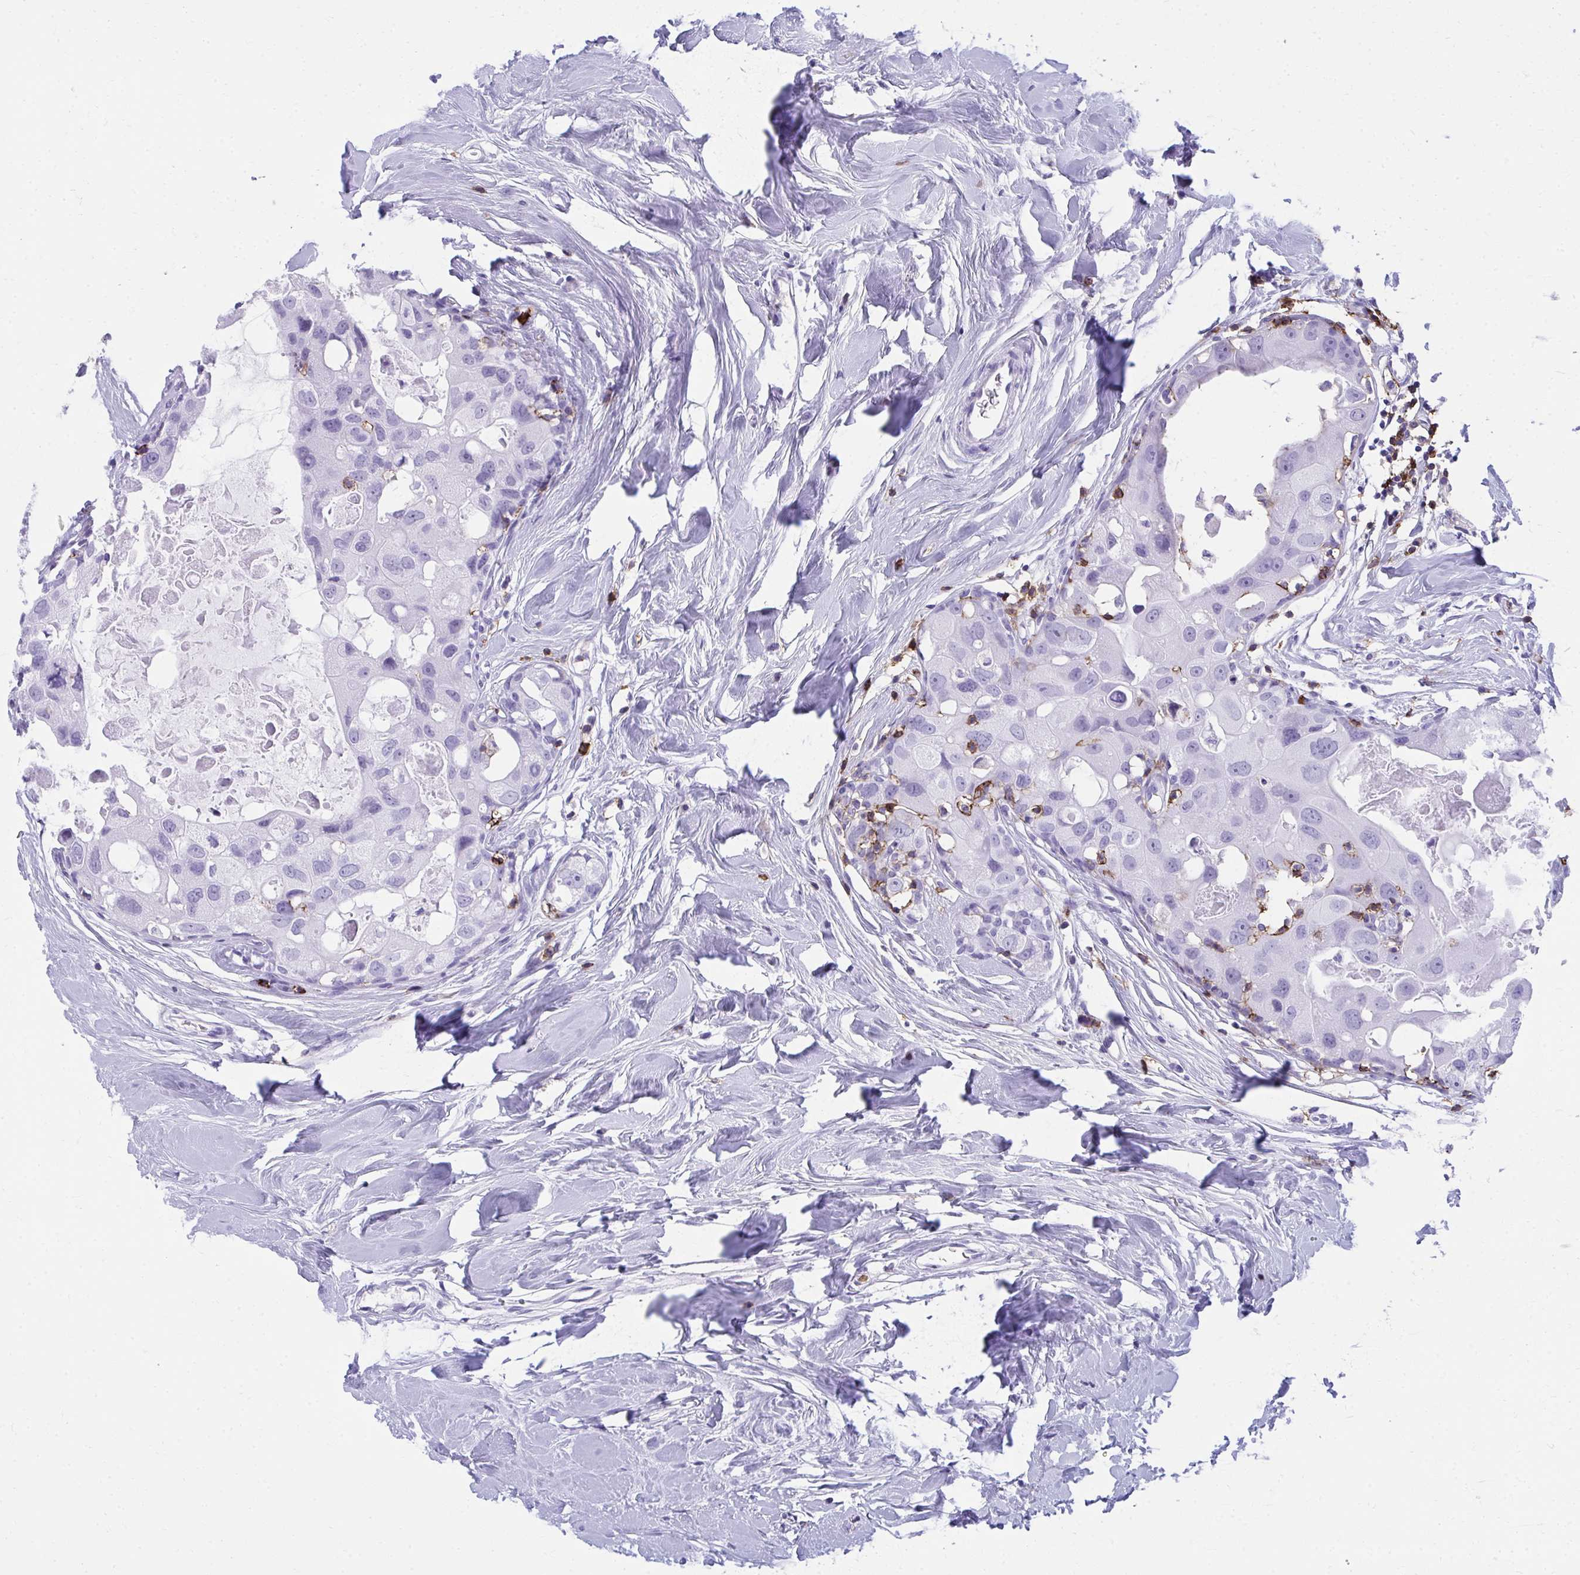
{"staining": {"intensity": "negative", "quantity": "none", "location": "none"}, "tissue": "breast cancer", "cell_type": "Tumor cells", "image_type": "cancer", "snomed": [{"axis": "morphology", "description": "Duct carcinoma"}, {"axis": "topography", "description": "Breast"}], "caption": "Histopathology image shows no protein positivity in tumor cells of intraductal carcinoma (breast) tissue.", "gene": "SPN", "patient": {"sex": "female", "age": 43}}